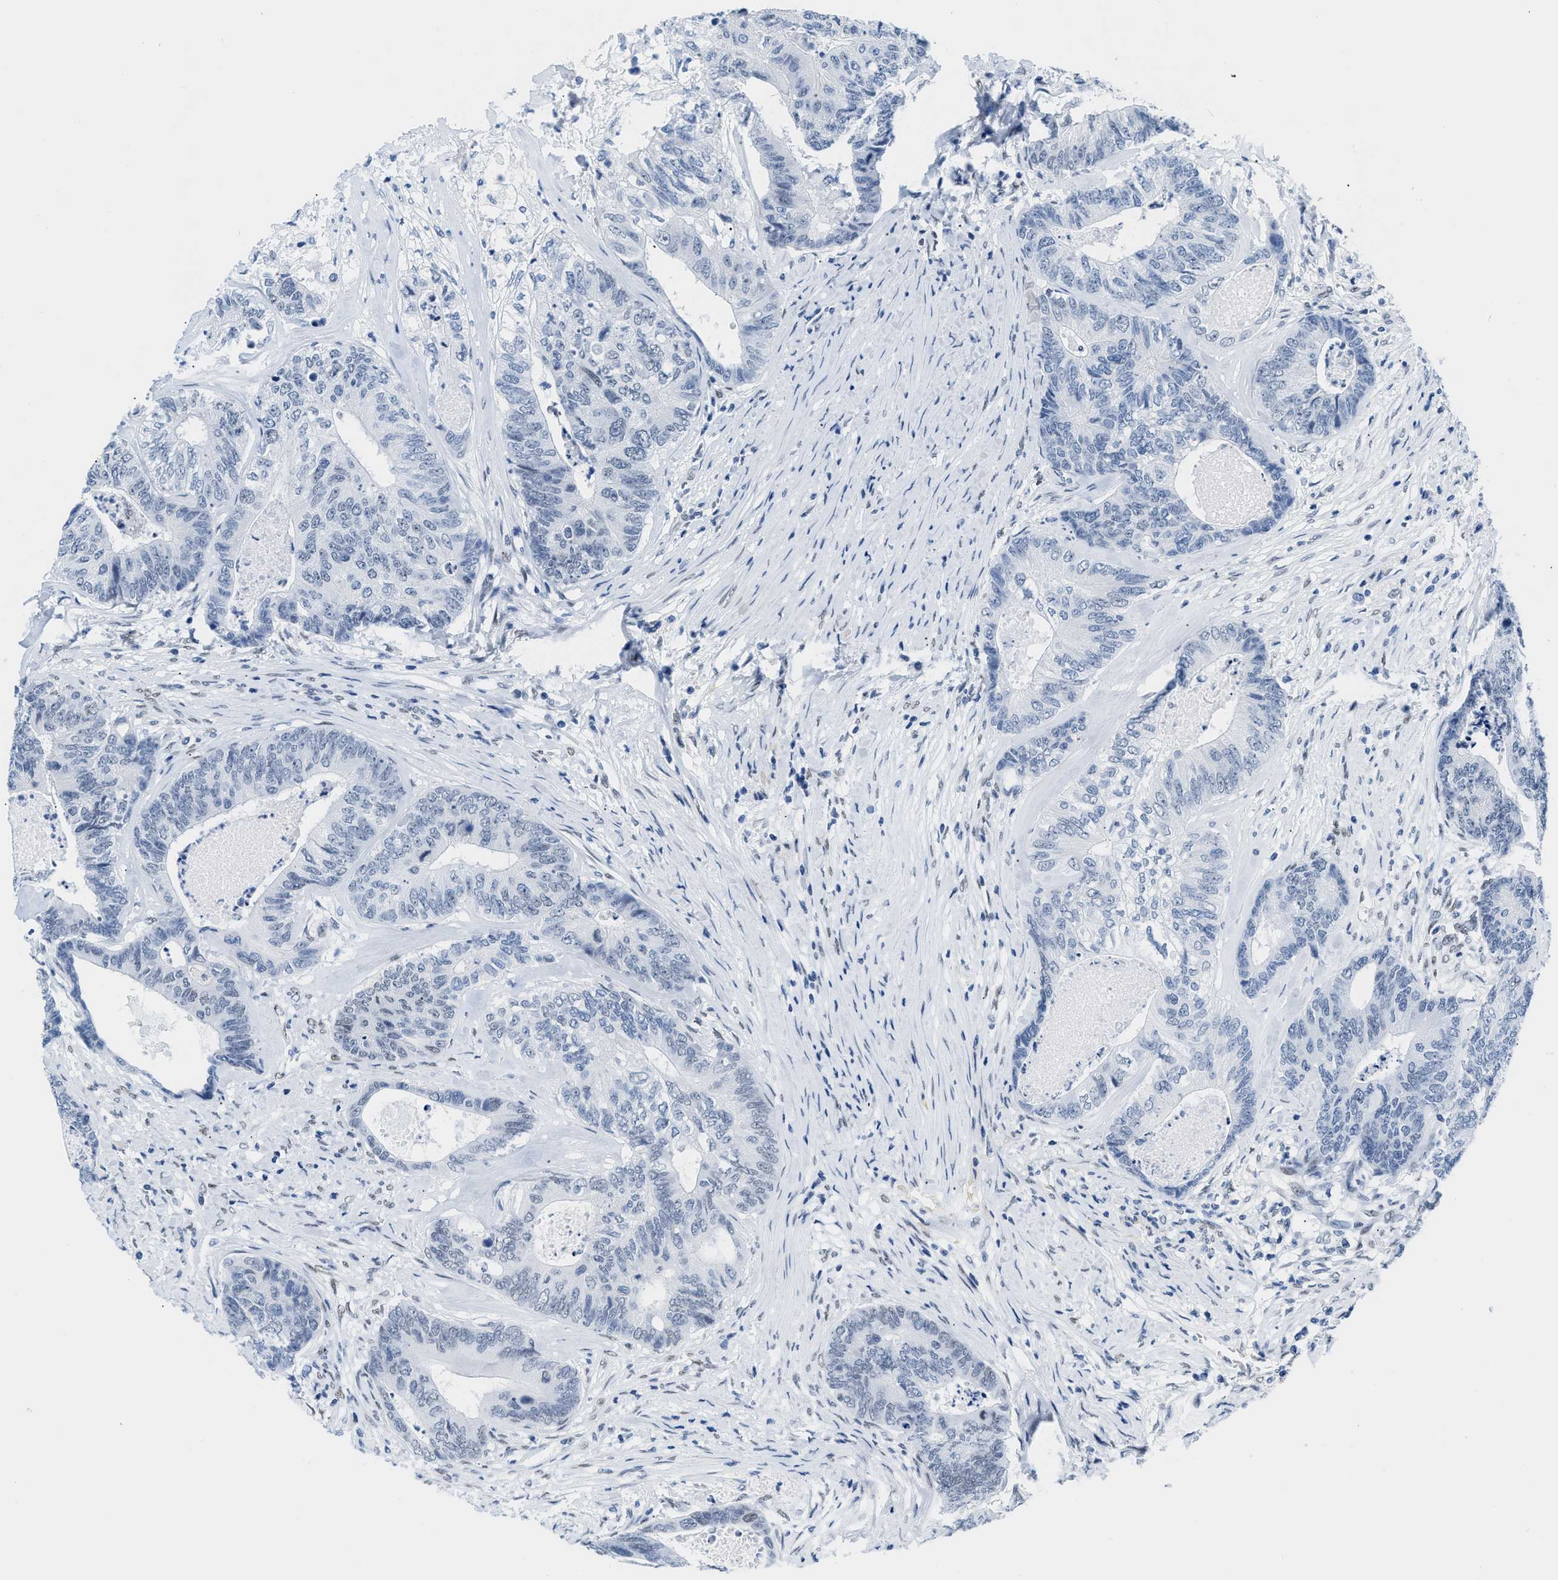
{"staining": {"intensity": "weak", "quantity": "<25%", "location": "nuclear"}, "tissue": "colorectal cancer", "cell_type": "Tumor cells", "image_type": "cancer", "snomed": [{"axis": "morphology", "description": "Adenocarcinoma, NOS"}, {"axis": "topography", "description": "Colon"}], "caption": "An image of human colorectal adenocarcinoma is negative for staining in tumor cells.", "gene": "CTBP1", "patient": {"sex": "female", "age": 67}}